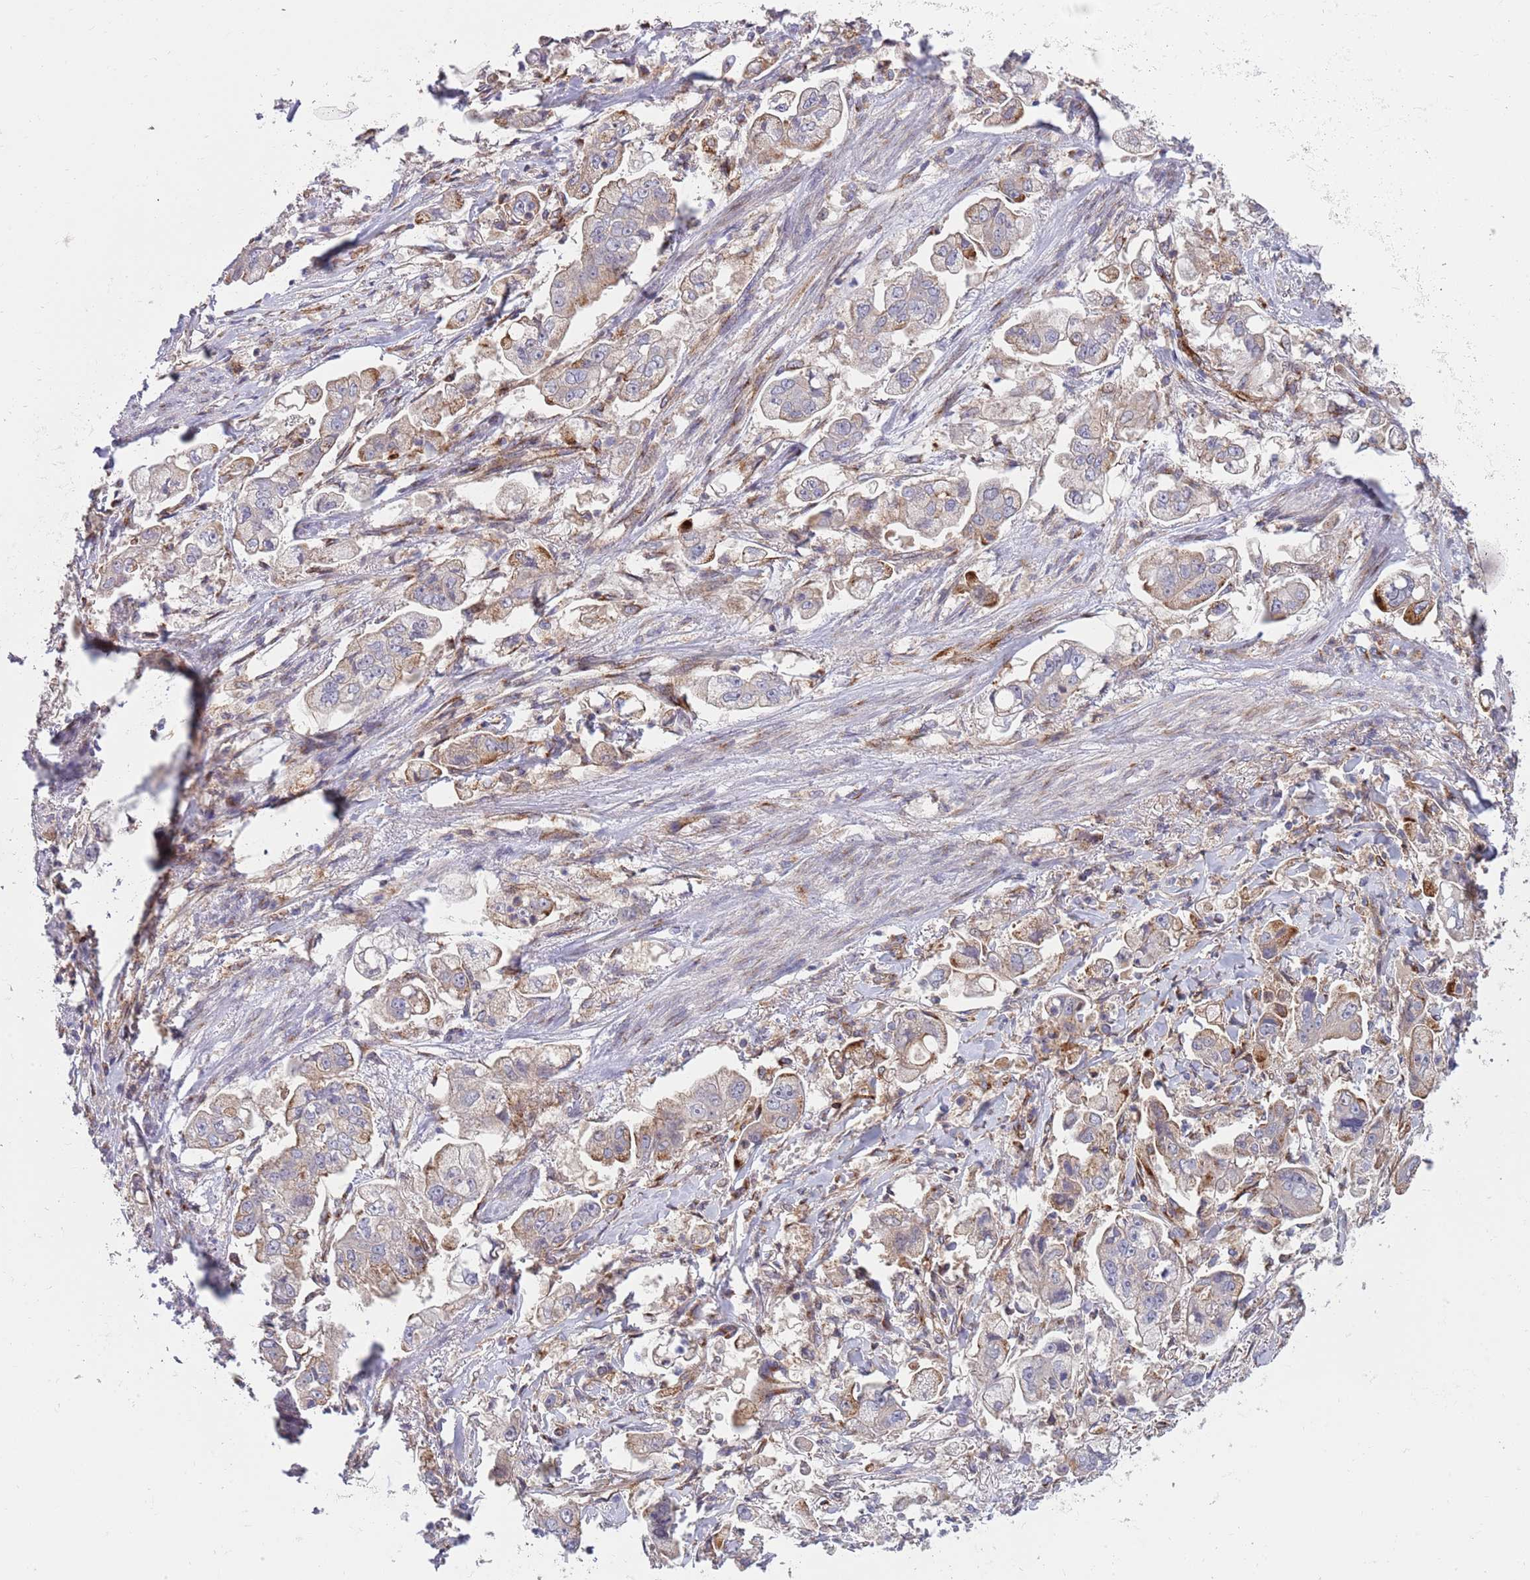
{"staining": {"intensity": "weak", "quantity": "<25%", "location": "cytoplasmic/membranous"}, "tissue": "stomach cancer", "cell_type": "Tumor cells", "image_type": "cancer", "snomed": [{"axis": "morphology", "description": "Adenocarcinoma, NOS"}, {"axis": "topography", "description": "Stomach"}], "caption": "High power microscopy image of an immunohistochemistry histopathology image of stomach cancer (adenocarcinoma), revealing no significant staining in tumor cells.", "gene": "BTBD7", "patient": {"sex": "male", "age": 62}}